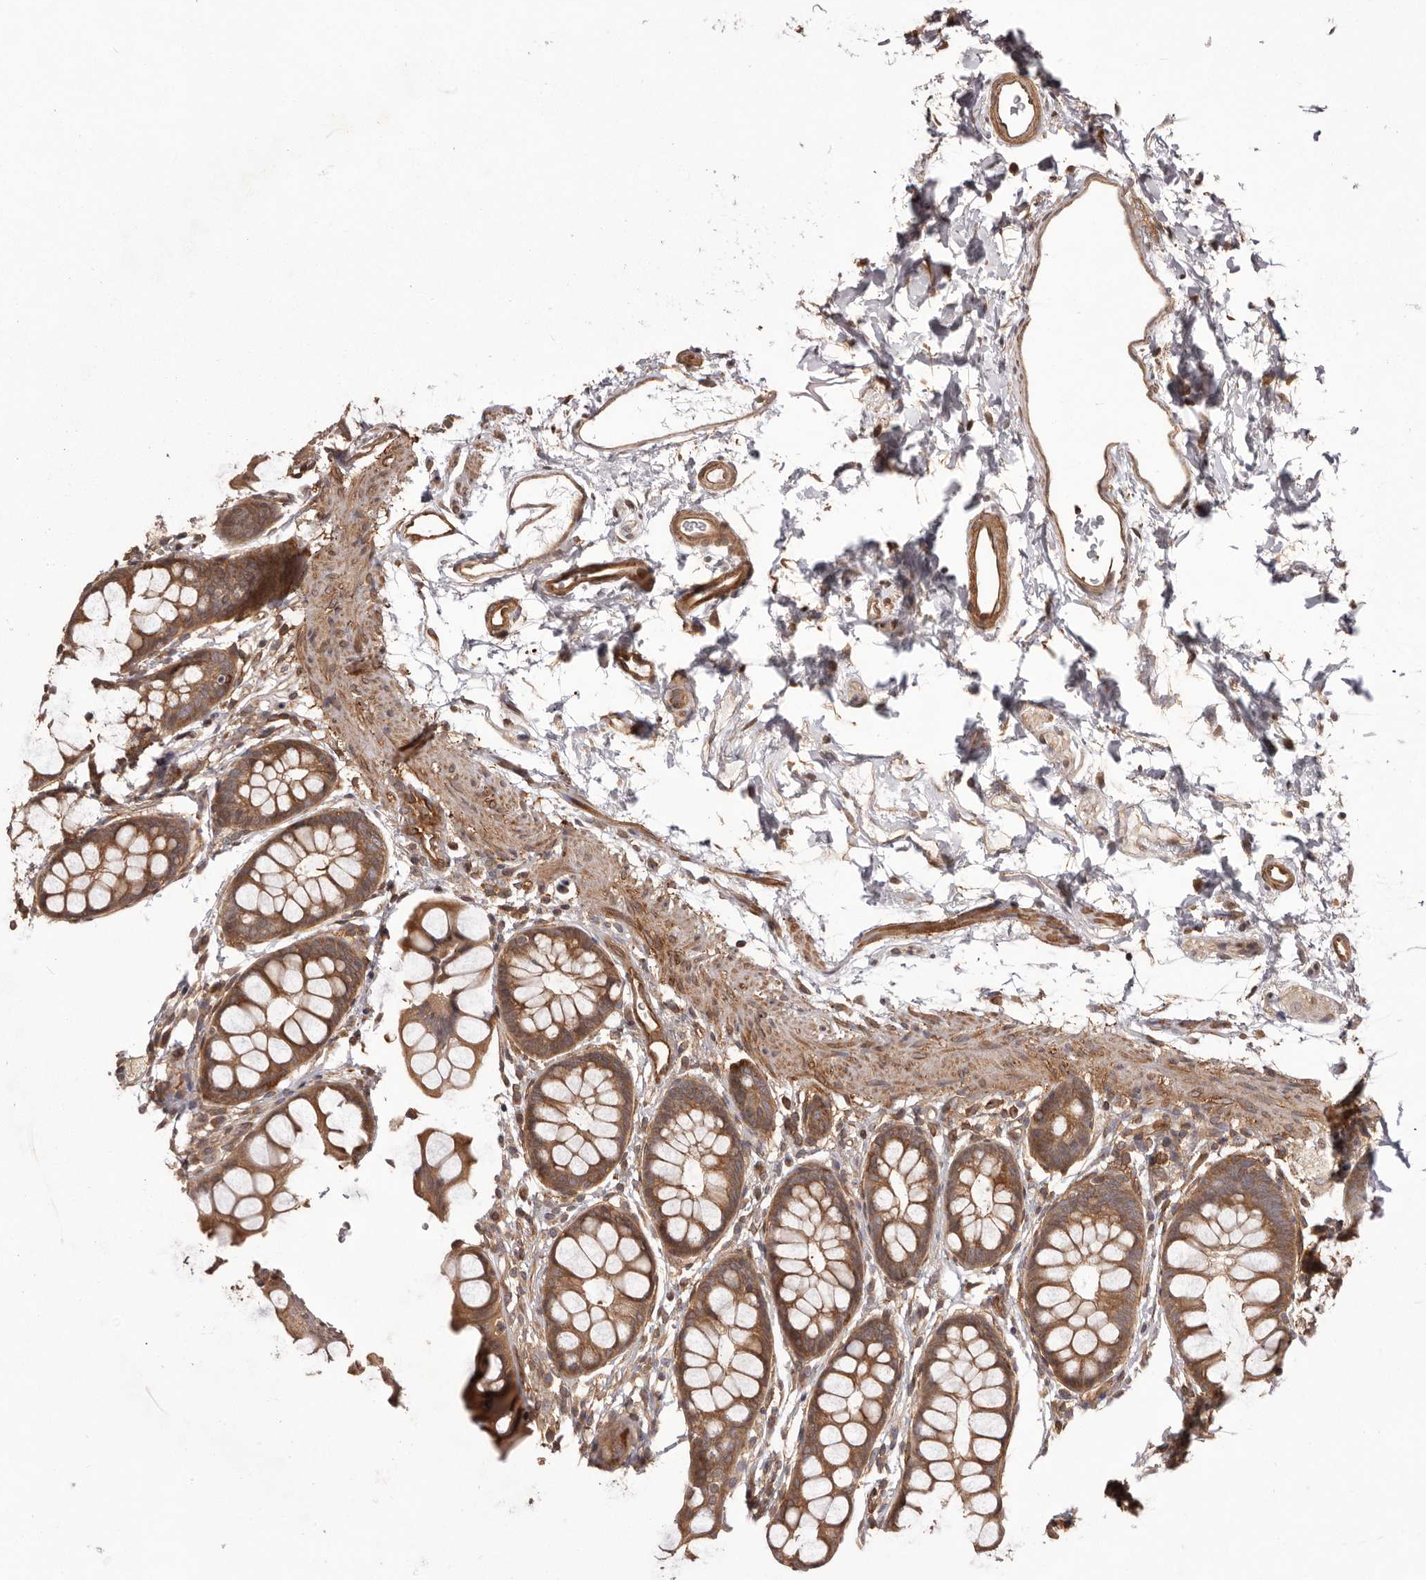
{"staining": {"intensity": "moderate", "quantity": ">75%", "location": "cytoplasmic/membranous"}, "tissue": "rectum", "cell_type": "Glandular cells", "image_type": "normal", "snomed": [{"axis": "morphology", "description": "Normal tissue, NOS"}, {"axis": "topography", "description": "Rectum"}], "caption": "This is an image of IHC staining of benign rectum, which shows moderate staining in the cytoplasmic/membranous of glandular cells.", "gene": "NFKBIA", "patient": {"sex": "female", "age": 65}}